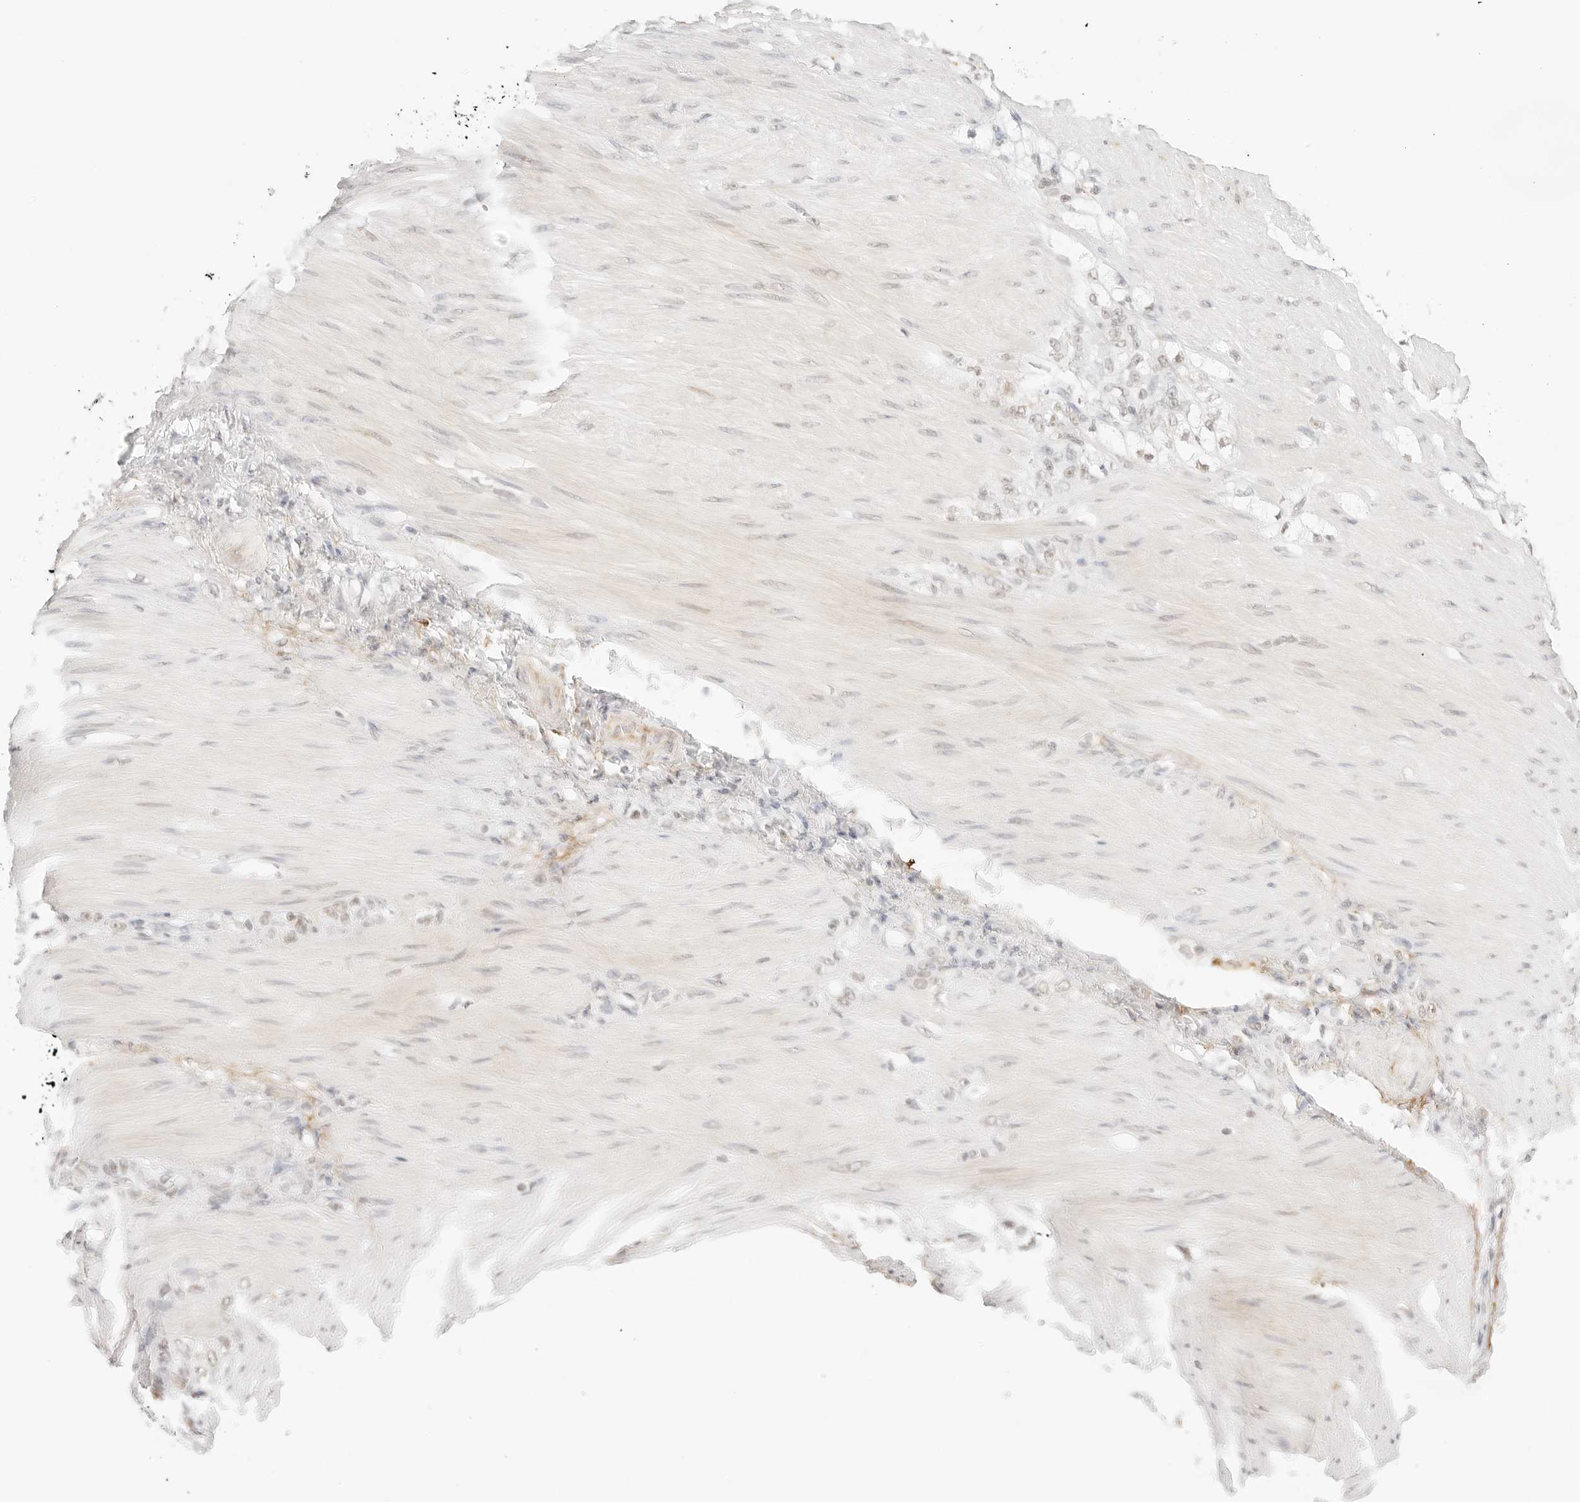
{"staining": {"intensity": "weak", "quantity": "<25%", "location": "nuclear"}, "tissue": "stomach cancer", "cell_type": "Tumor cells", "image_type": "cancer", "snomed": [{"axis": "morphology", "description": "Normal tissue, NOS"}, {"axis": "morphology", "description": "Adenocarcinoma, NOS"}, {"axis": "topography", "description": "Stomach"}], "caption": "This micrograph is of stomach cancer (adenocarcinoma) stained with immunohistochemistry (IHC) to label a protein in brown with the nuclei are counter-stained blue. There is no expression in tumor cells.", "gene": "FBLN5", "patient": {"sex": "male", "age": 82}}